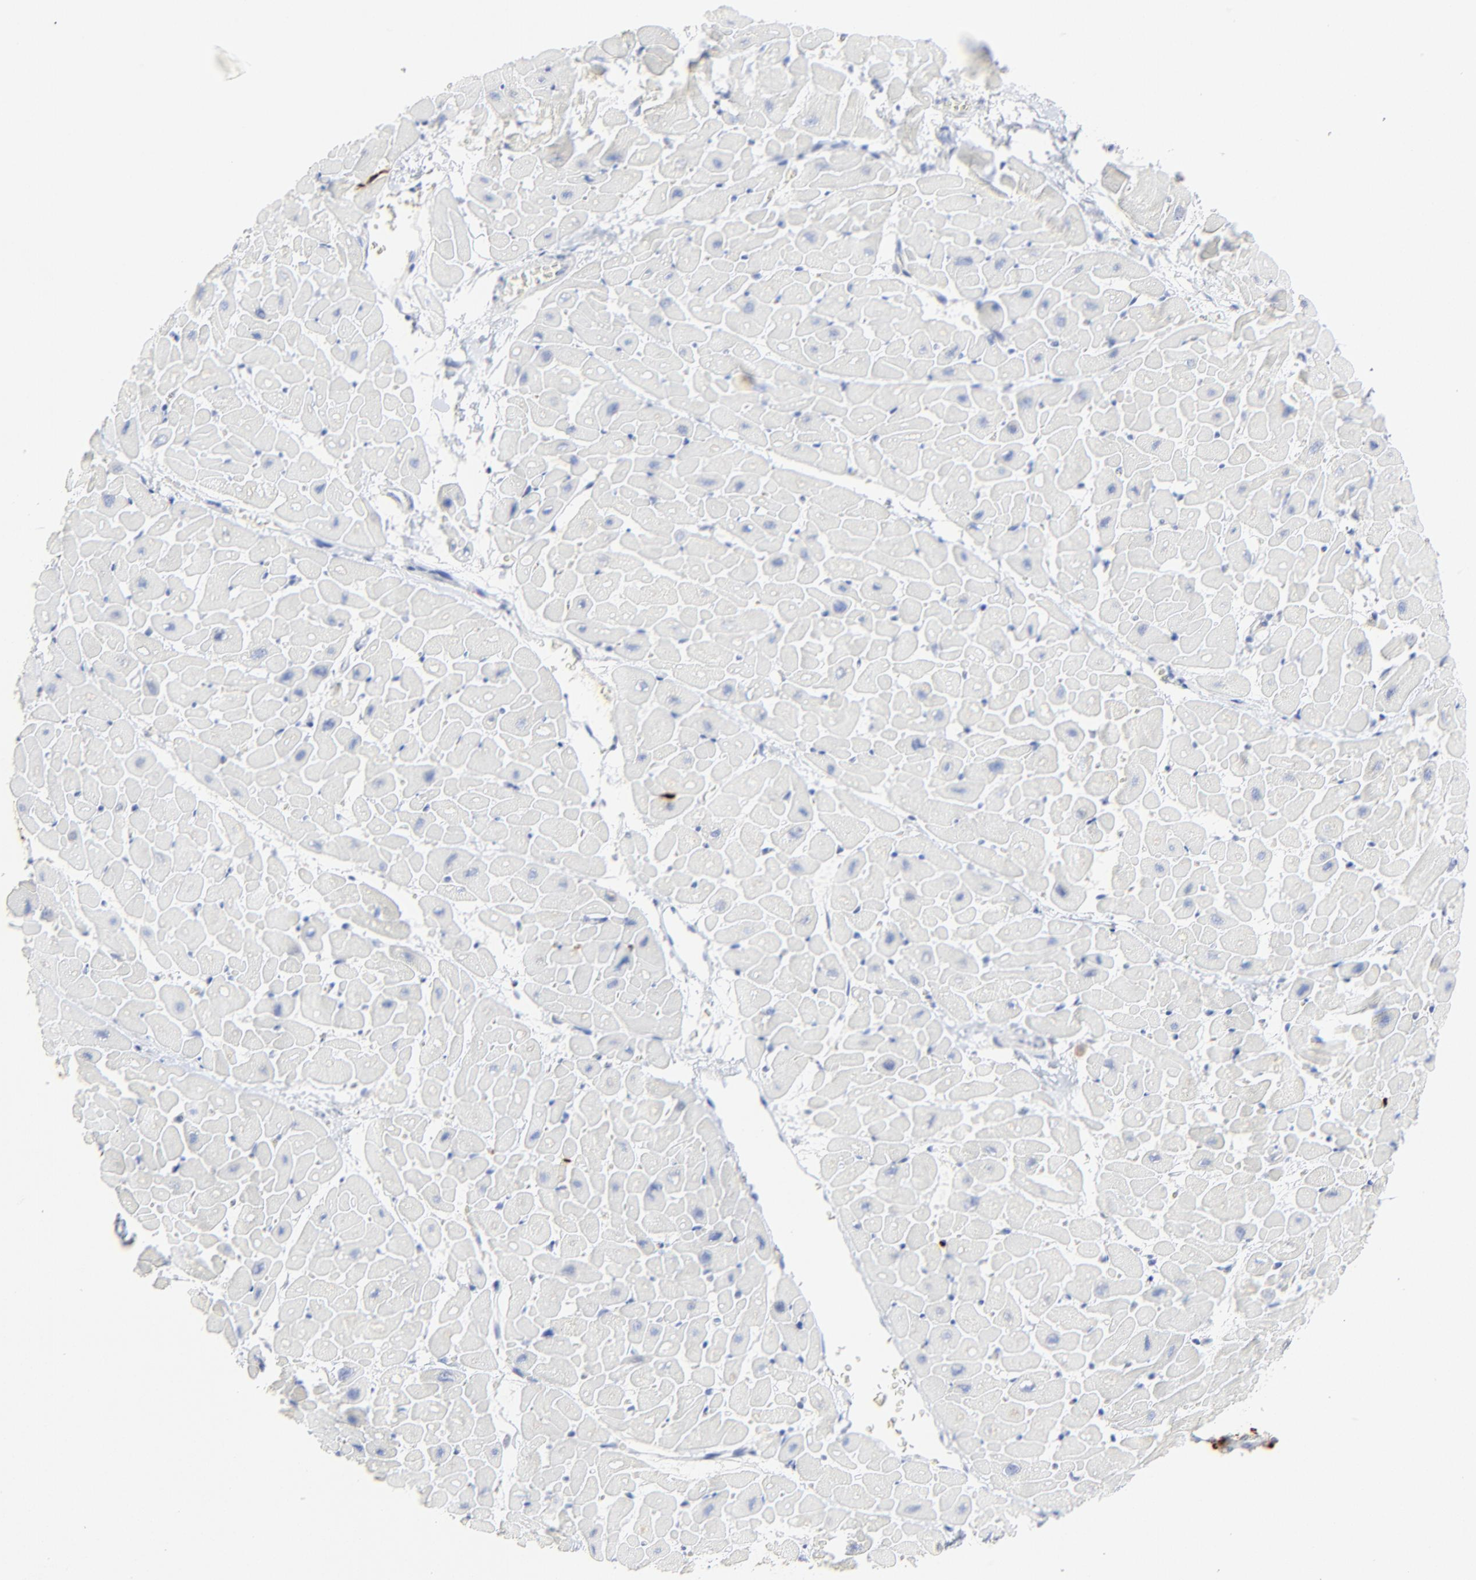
{"staining": {"intensity": "negative", "quantity": "none", "location": "none"}, "tissue": "heart muscle", "cell_type": "Cardiomyocytes", "image_type": "normal", "snomed": [{"axis": "morphology", "description": "Normal tissue, NOS"}, {"axis": "topography", "description": "Heart"}], "caption": "The image displays no significant positivity in cardiomyocytes of heart muscle. Nuclei are stained in blue.", "gene": "LCN2", "patient": {"sex": "male", "age": 45}}